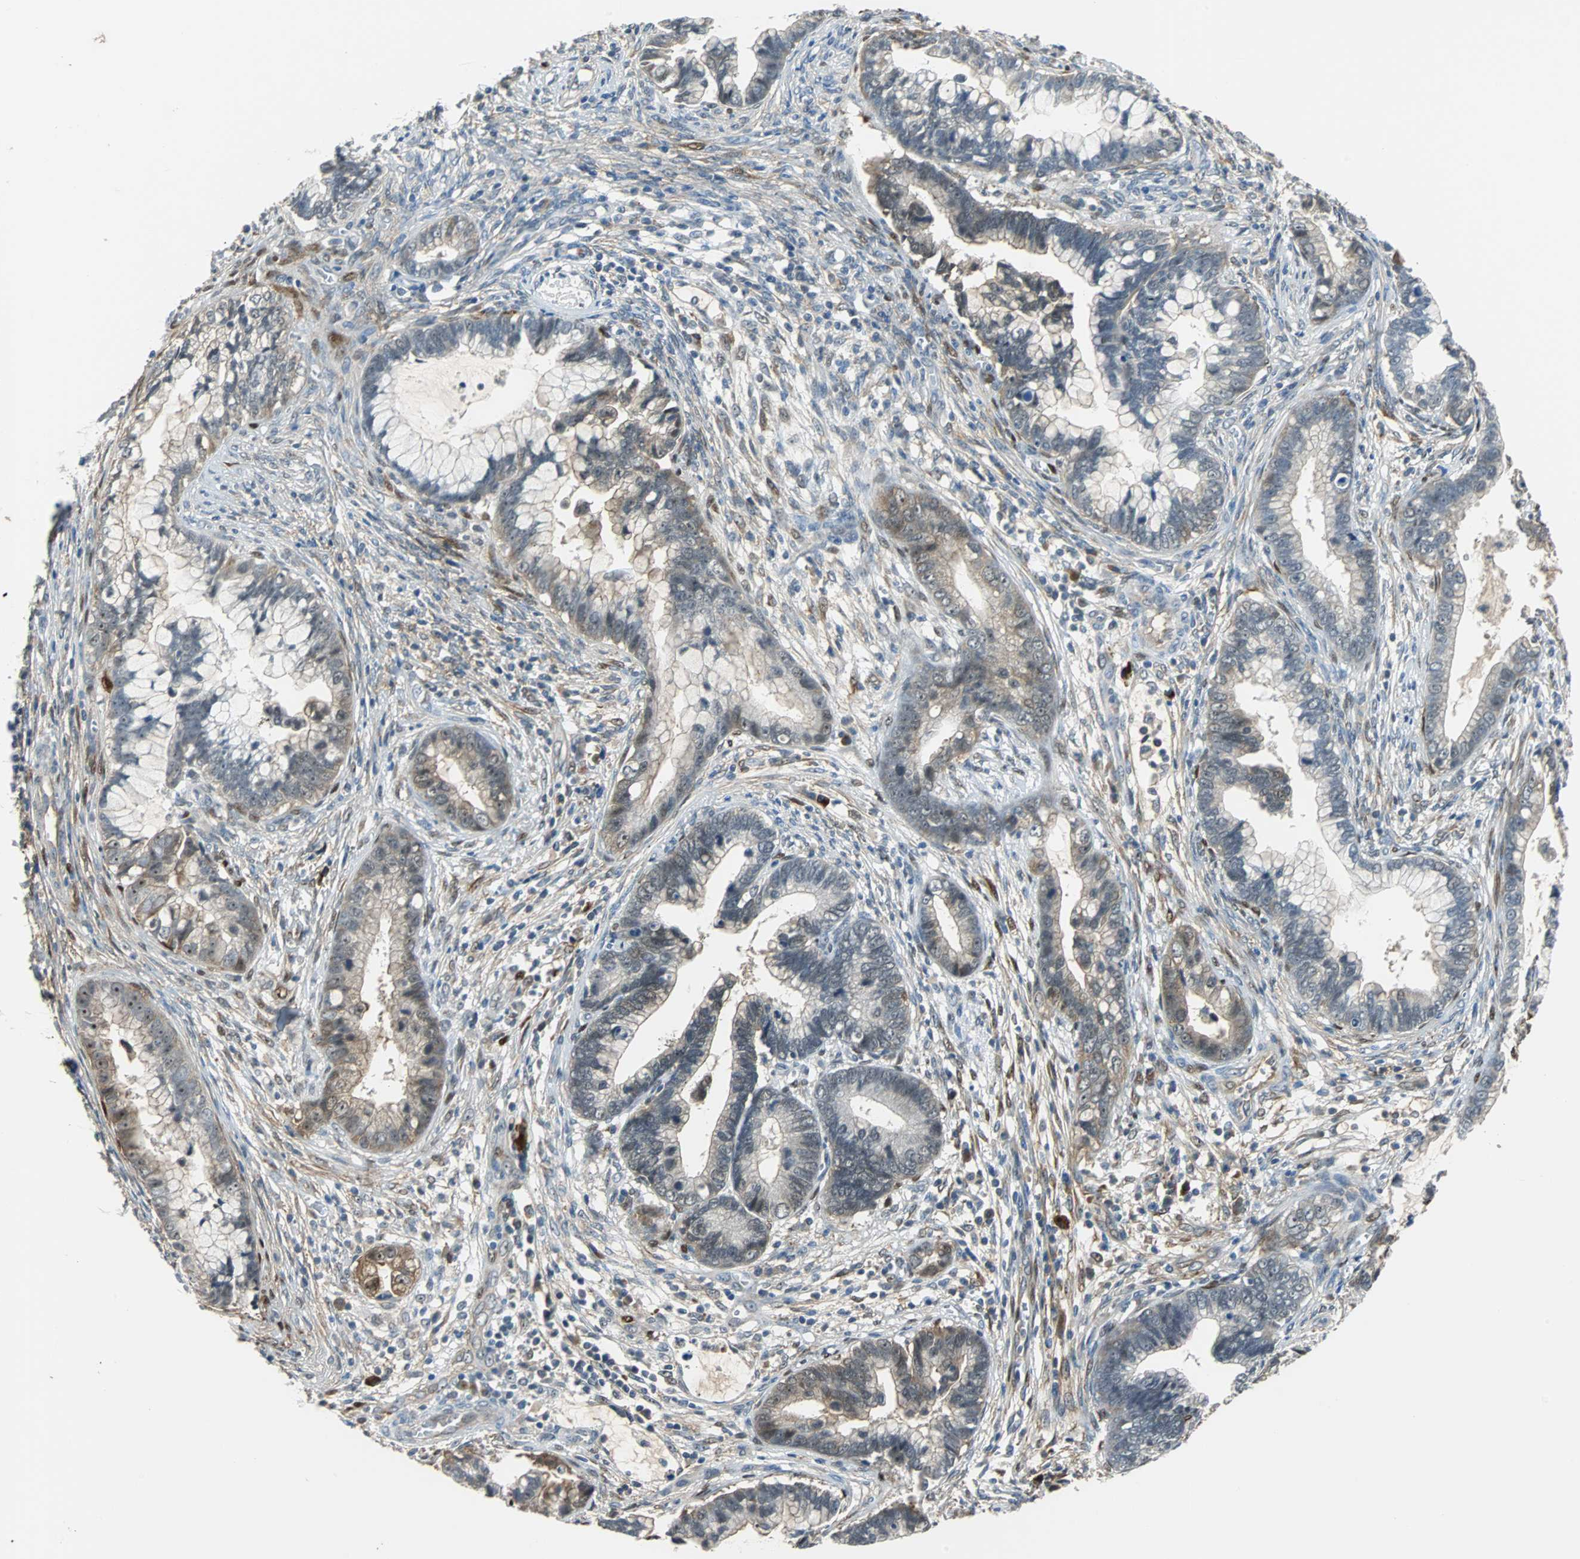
{"staining": {"intensity": "moderate", "quantity": "<25%", "location": "cytoplasmic/membranous"}, "tissue": "cervical cancer", "cell_type": "Tumor cells", "image_type": "cancer", "snomed": [{"axis": "morphology", "description": "Adenocarcinoma, NOS"}, {"axis": "topography", "description": "Cervix"}], "caption": "Cervical cancer was stained to show a protein in brown. There is low levels of moderate cytoplasmic/membranous positivity in approximately <25% of tumor cells. Nuclei are stained in blue.", "gene": "FHL2", "patient": {"sex": "female", "age": 44}}